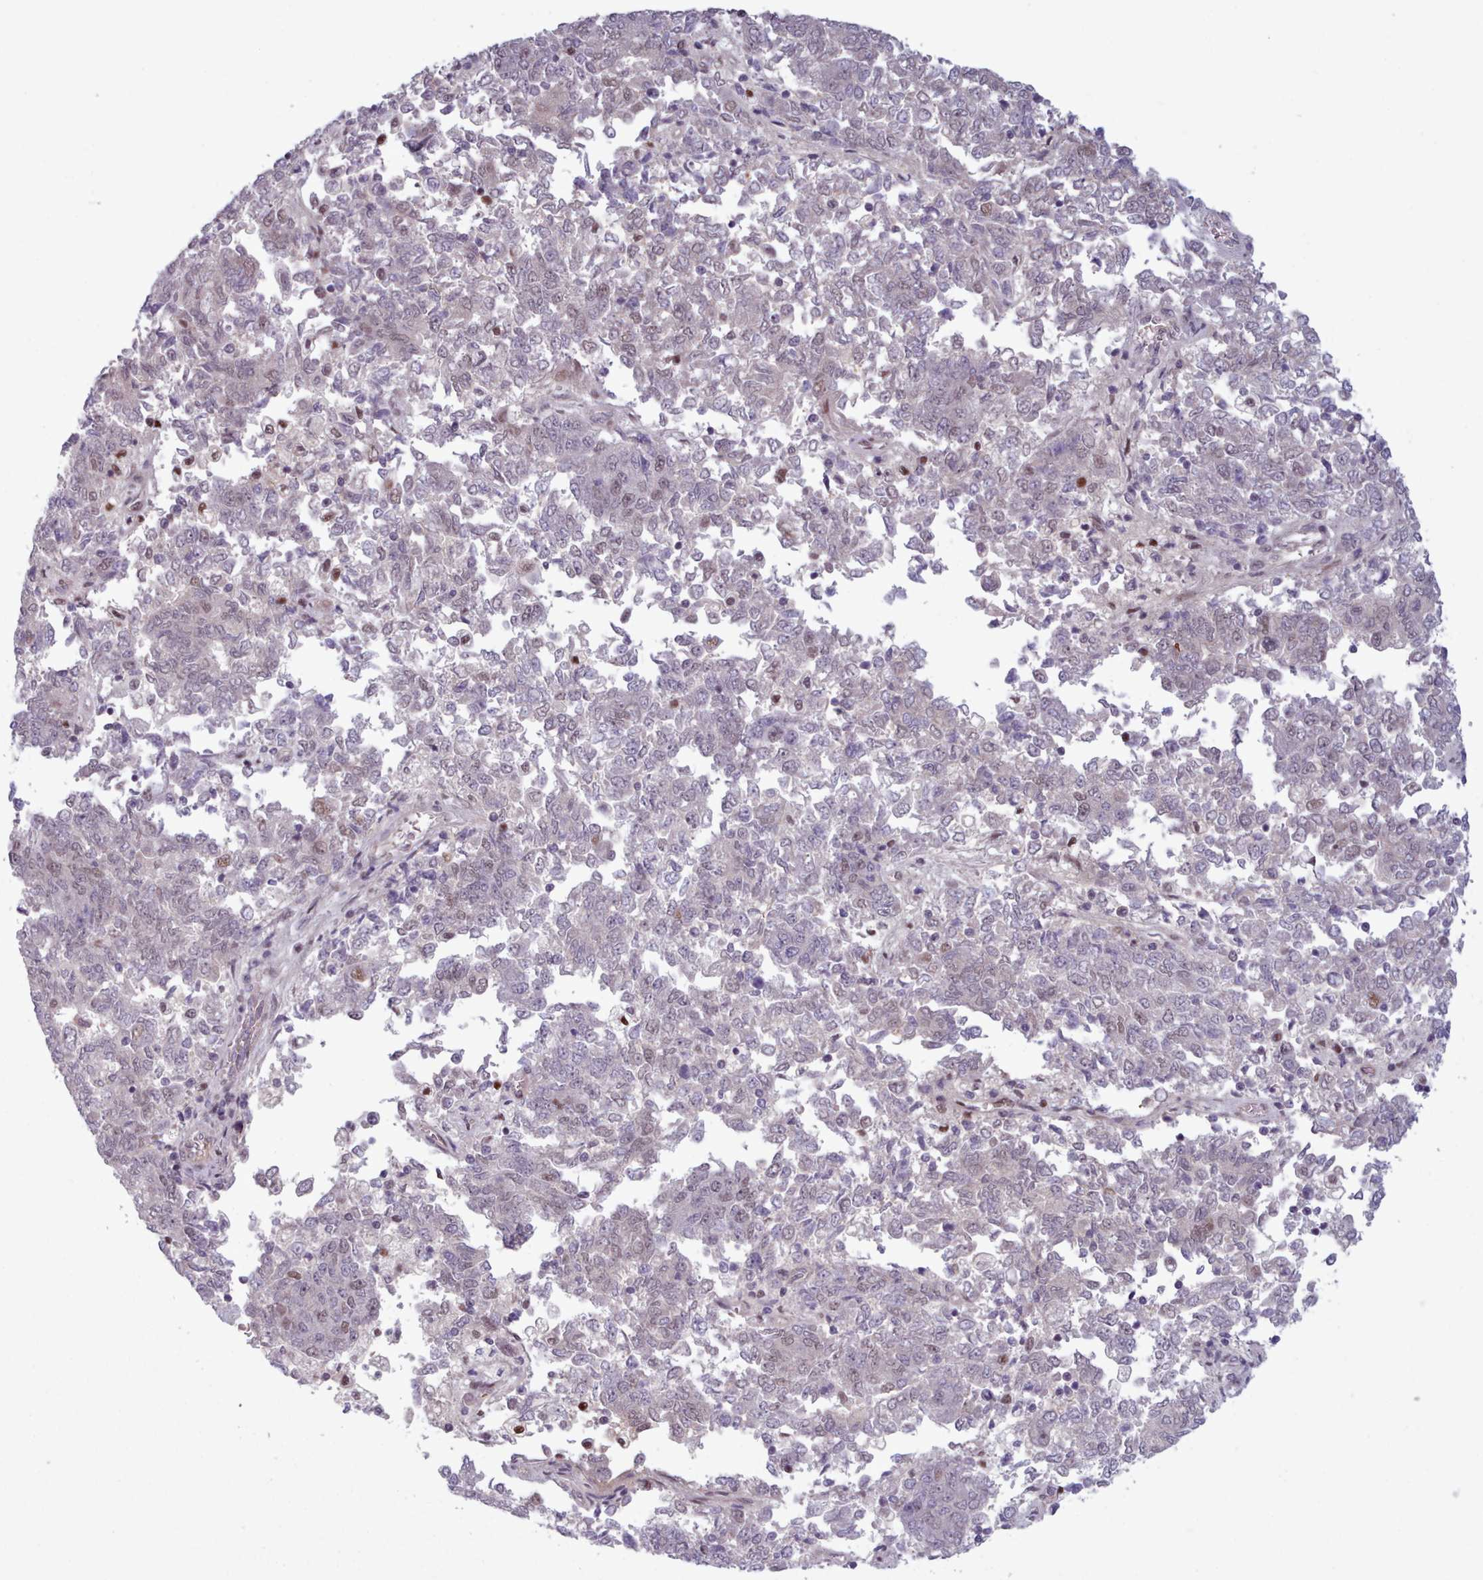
{"staining": {"intensity": "weak", "quantity": "<25%", "location": "cytoplasmic/membranous"}, "tissue": "endometrial cancer", "cell_type": "Tumor cells", "image_type": "cancer", "snomed": [{"axis": "morphology", "description": "Adenocarcinoma, NOS"}, {"axis": "topography", "description": "Endometrium"}], "caption": "There is no significant positivity in tumor cells of endometrial cancer (adenocarcinoma).", "gene": "KBTBD7", "patient": {"sex": "female", "age": 80}}